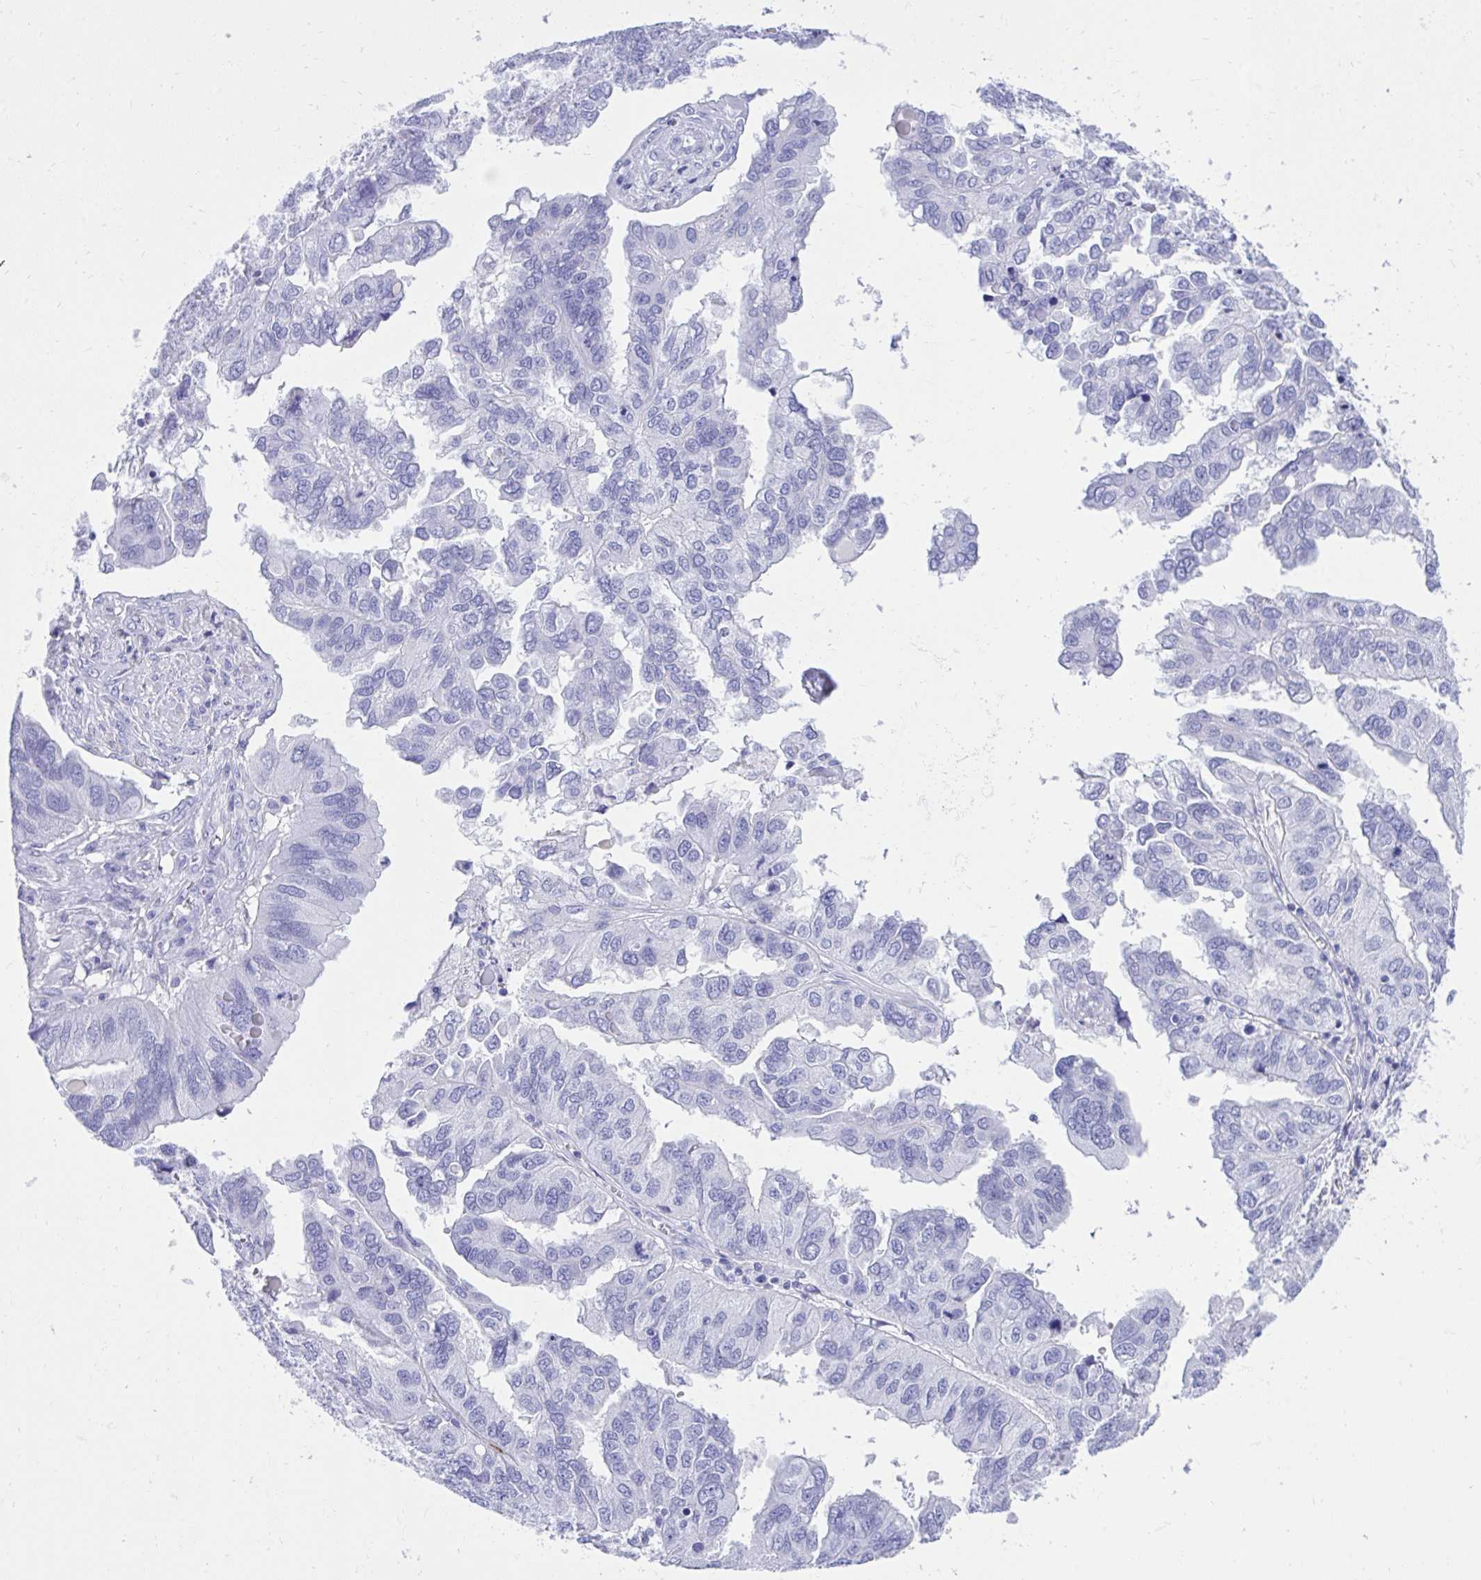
{"staining": {"intensity": "negative", "quantity": "none", "location": "none"}, "tissue": "ovarian cancer", "cell_type": "Tumor cells", "image_type": "cancer", "snomed": [{"axis": "morphology", "description": "Cystadenocarcinoma, serous, NOS"}, {"axis": "topography", "description": "Ovary"}], "caption": "The IHC photomicrograph has no significant expression in tumor cells of ovarian cancer tissue.", "gene": "KCNN4", "patient": {"sex": "female", "age": 79}}